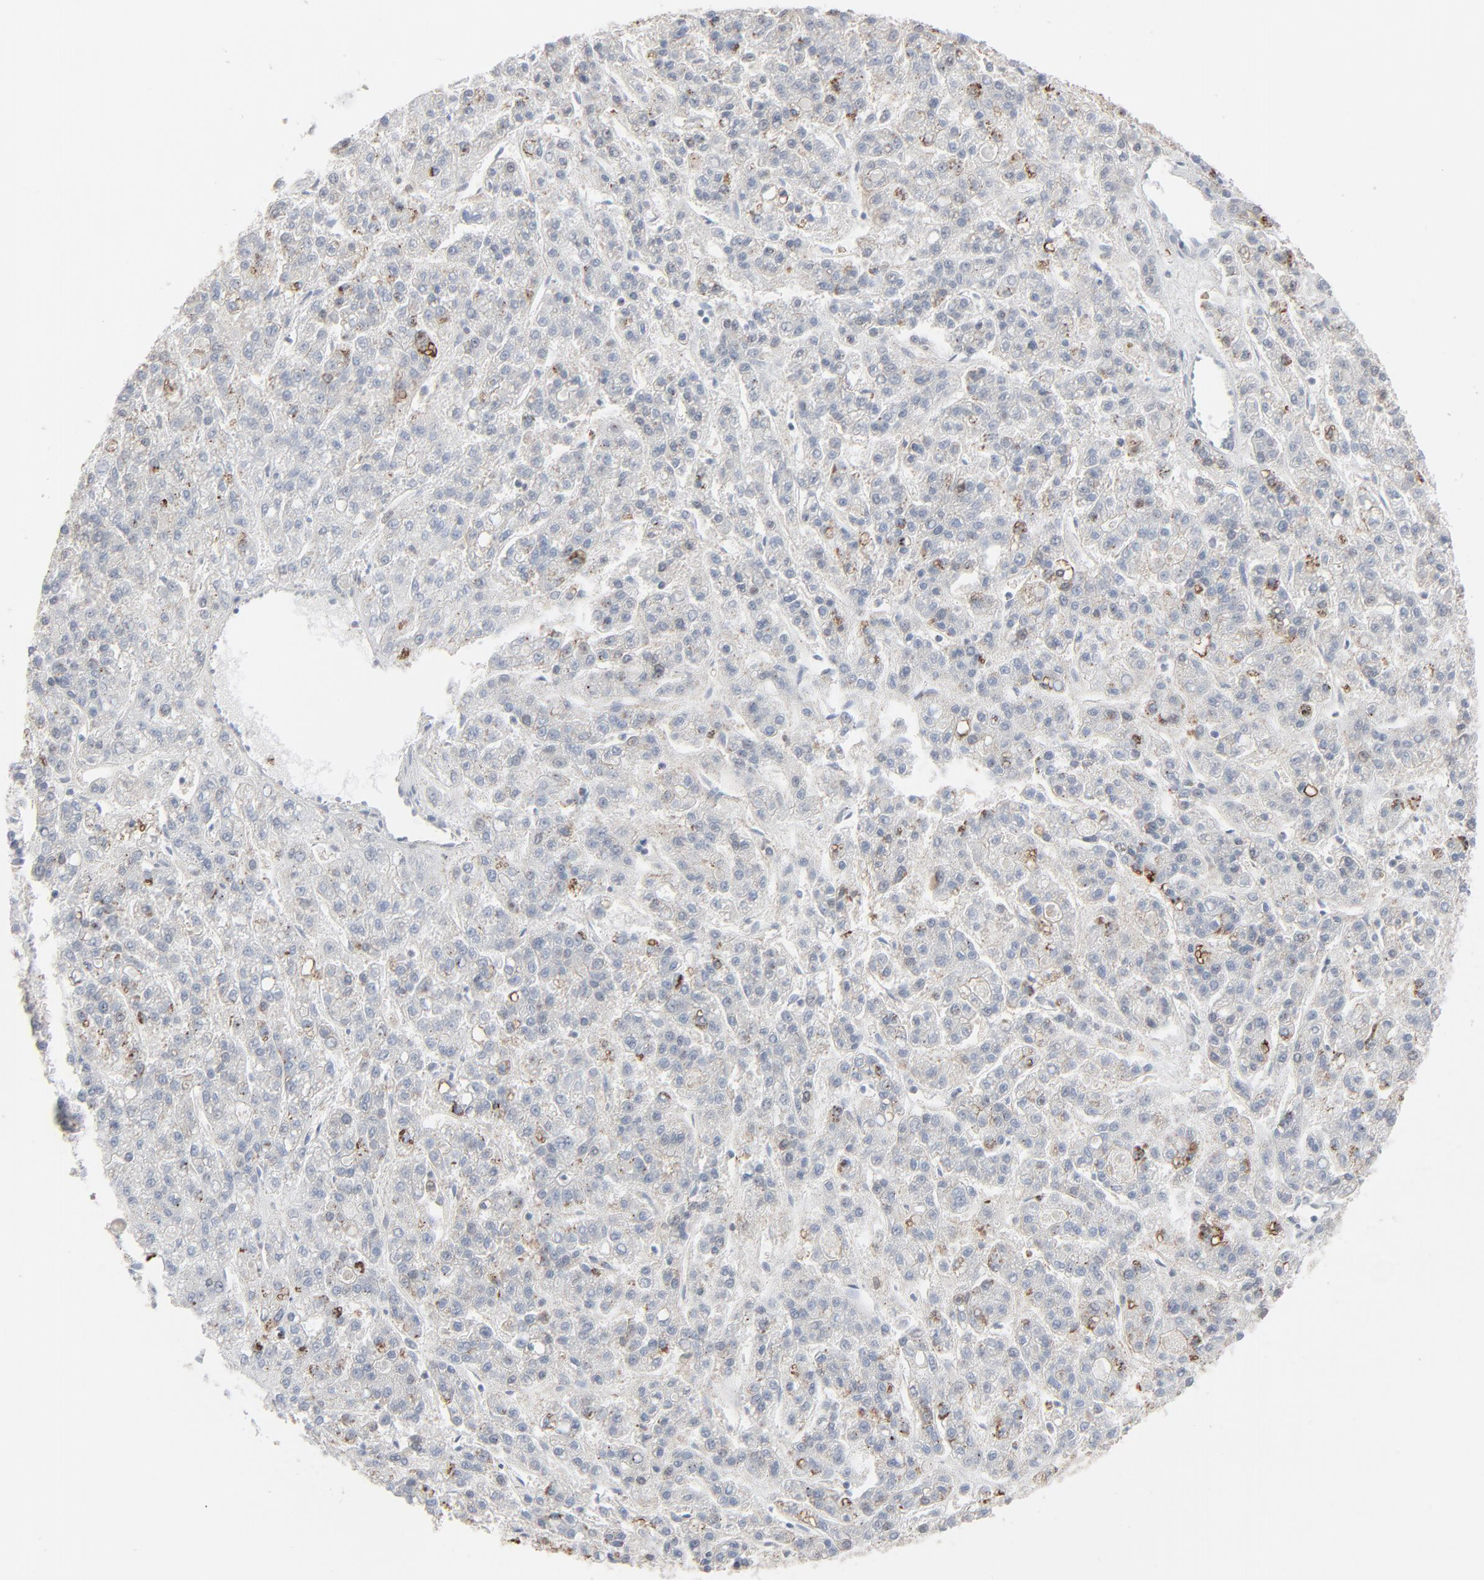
{"staining": {"intensity": "negative", "quantity": "none", "location": "none"}, "tissue": "liver cancer", "cell_type": "Tumor cells", "image_type": "cancer", "snomed": [{"axis": "morphology", "description": "Carcinoma, Hepatocellular, NOS"}, {"axis": "topography", "description": "Liver"}], "caption": "Immunohistochemistry (IHC) of human liver hepatocellular carcinoma displays no expression in tumor cells.", "gene": "PHGDH", "patient": {"sex": "male", "age": 70}}